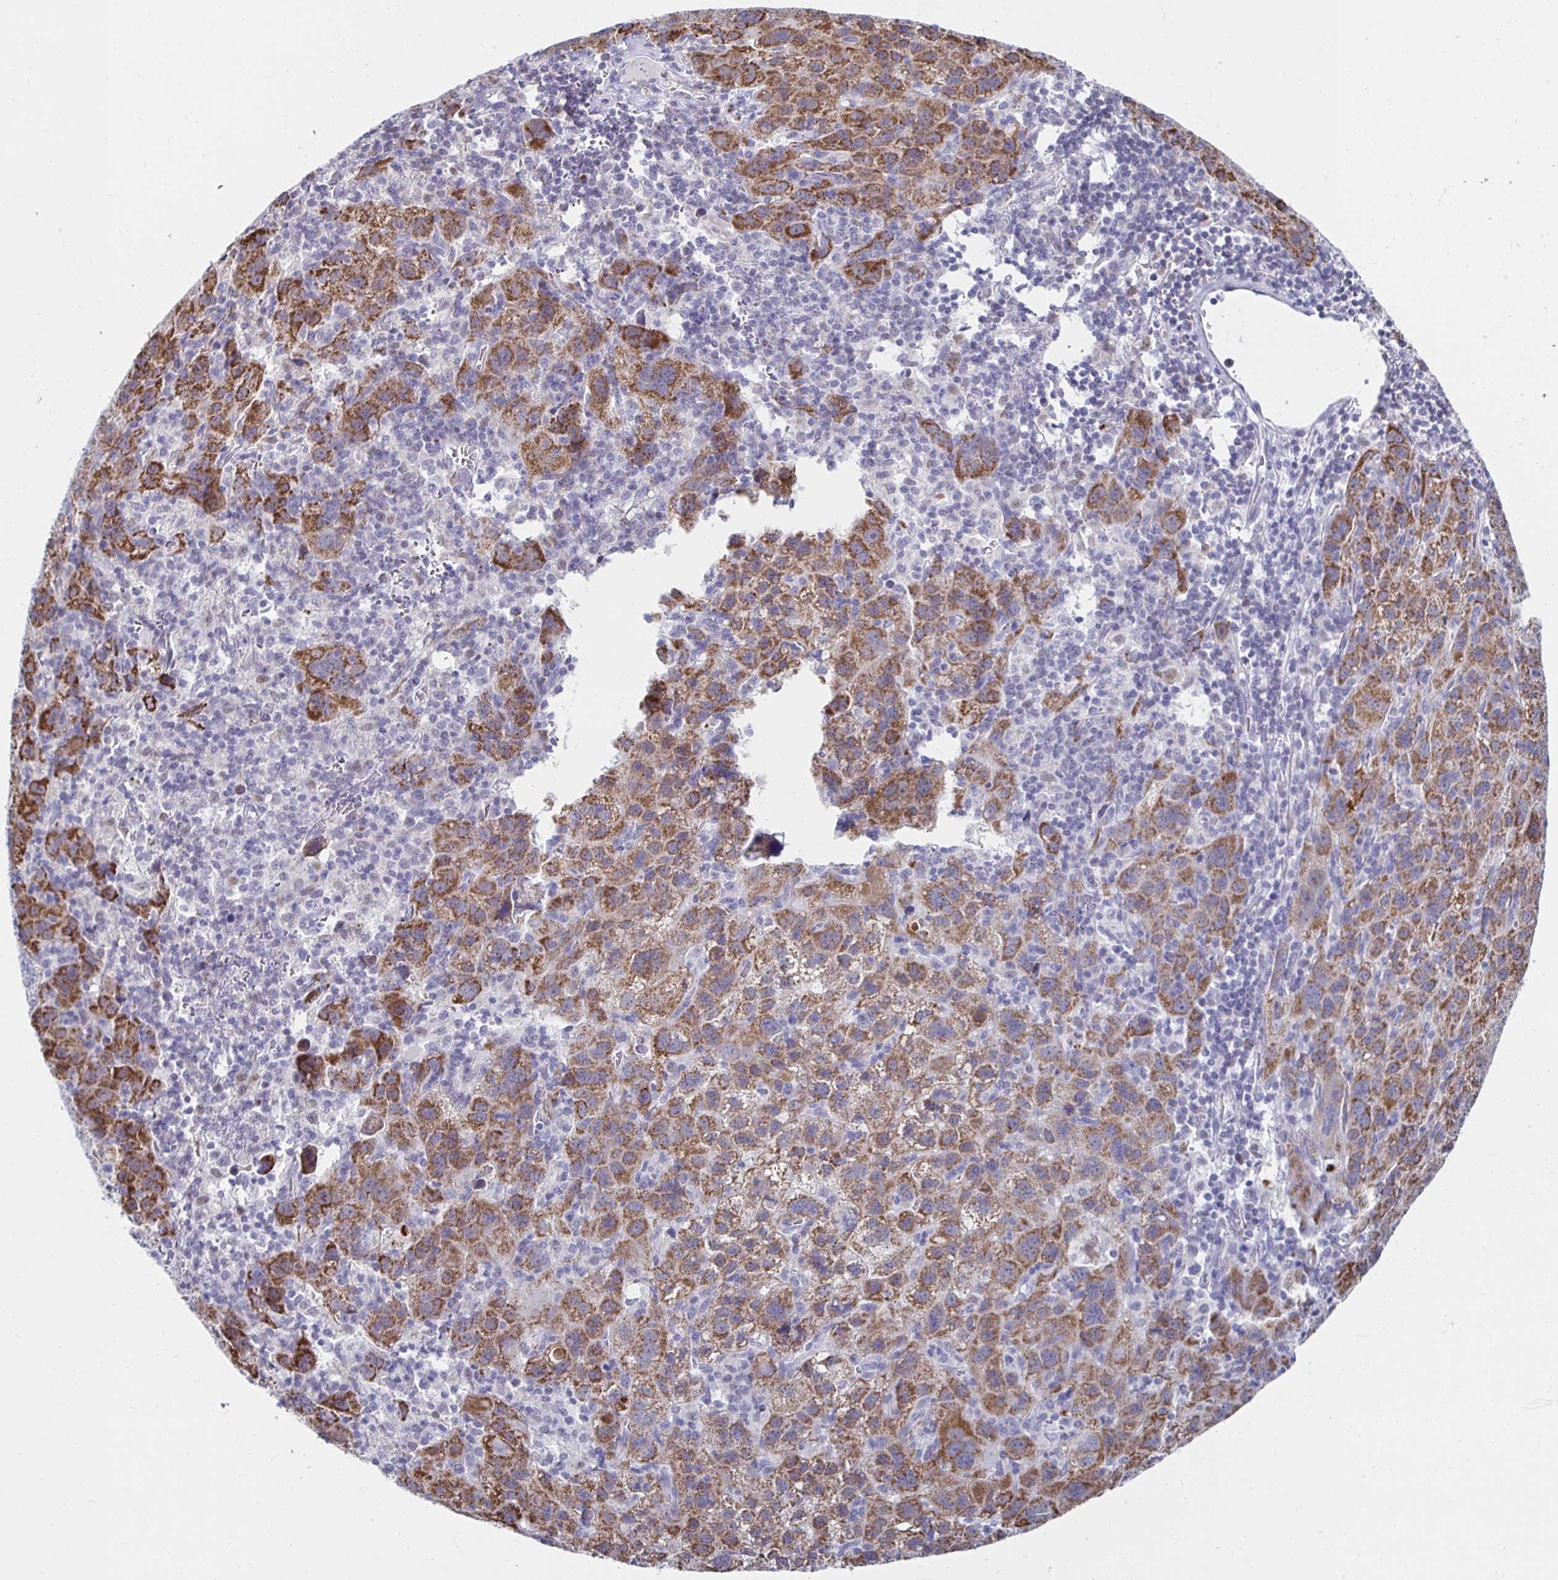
{"staining": {"intensity": "moderate", "quantity": ">75%", "location": "cytoplasmic/membranous"}, "tissue": "liver cancer", "cell_type": "Tumor cells", "image_type": "cancer", "snomed": [{"axis": "morphology", "description": "Carcinoma, Hepatocellular, NOS"}, {"axis": "topography", "description": "Liver"}], "caption": "Human liver cancer stained with a protein marker demonstrates moderate staining in tumor cells.", "gene": "NOCT", "patient": {"sex": "female", "age": 77}}